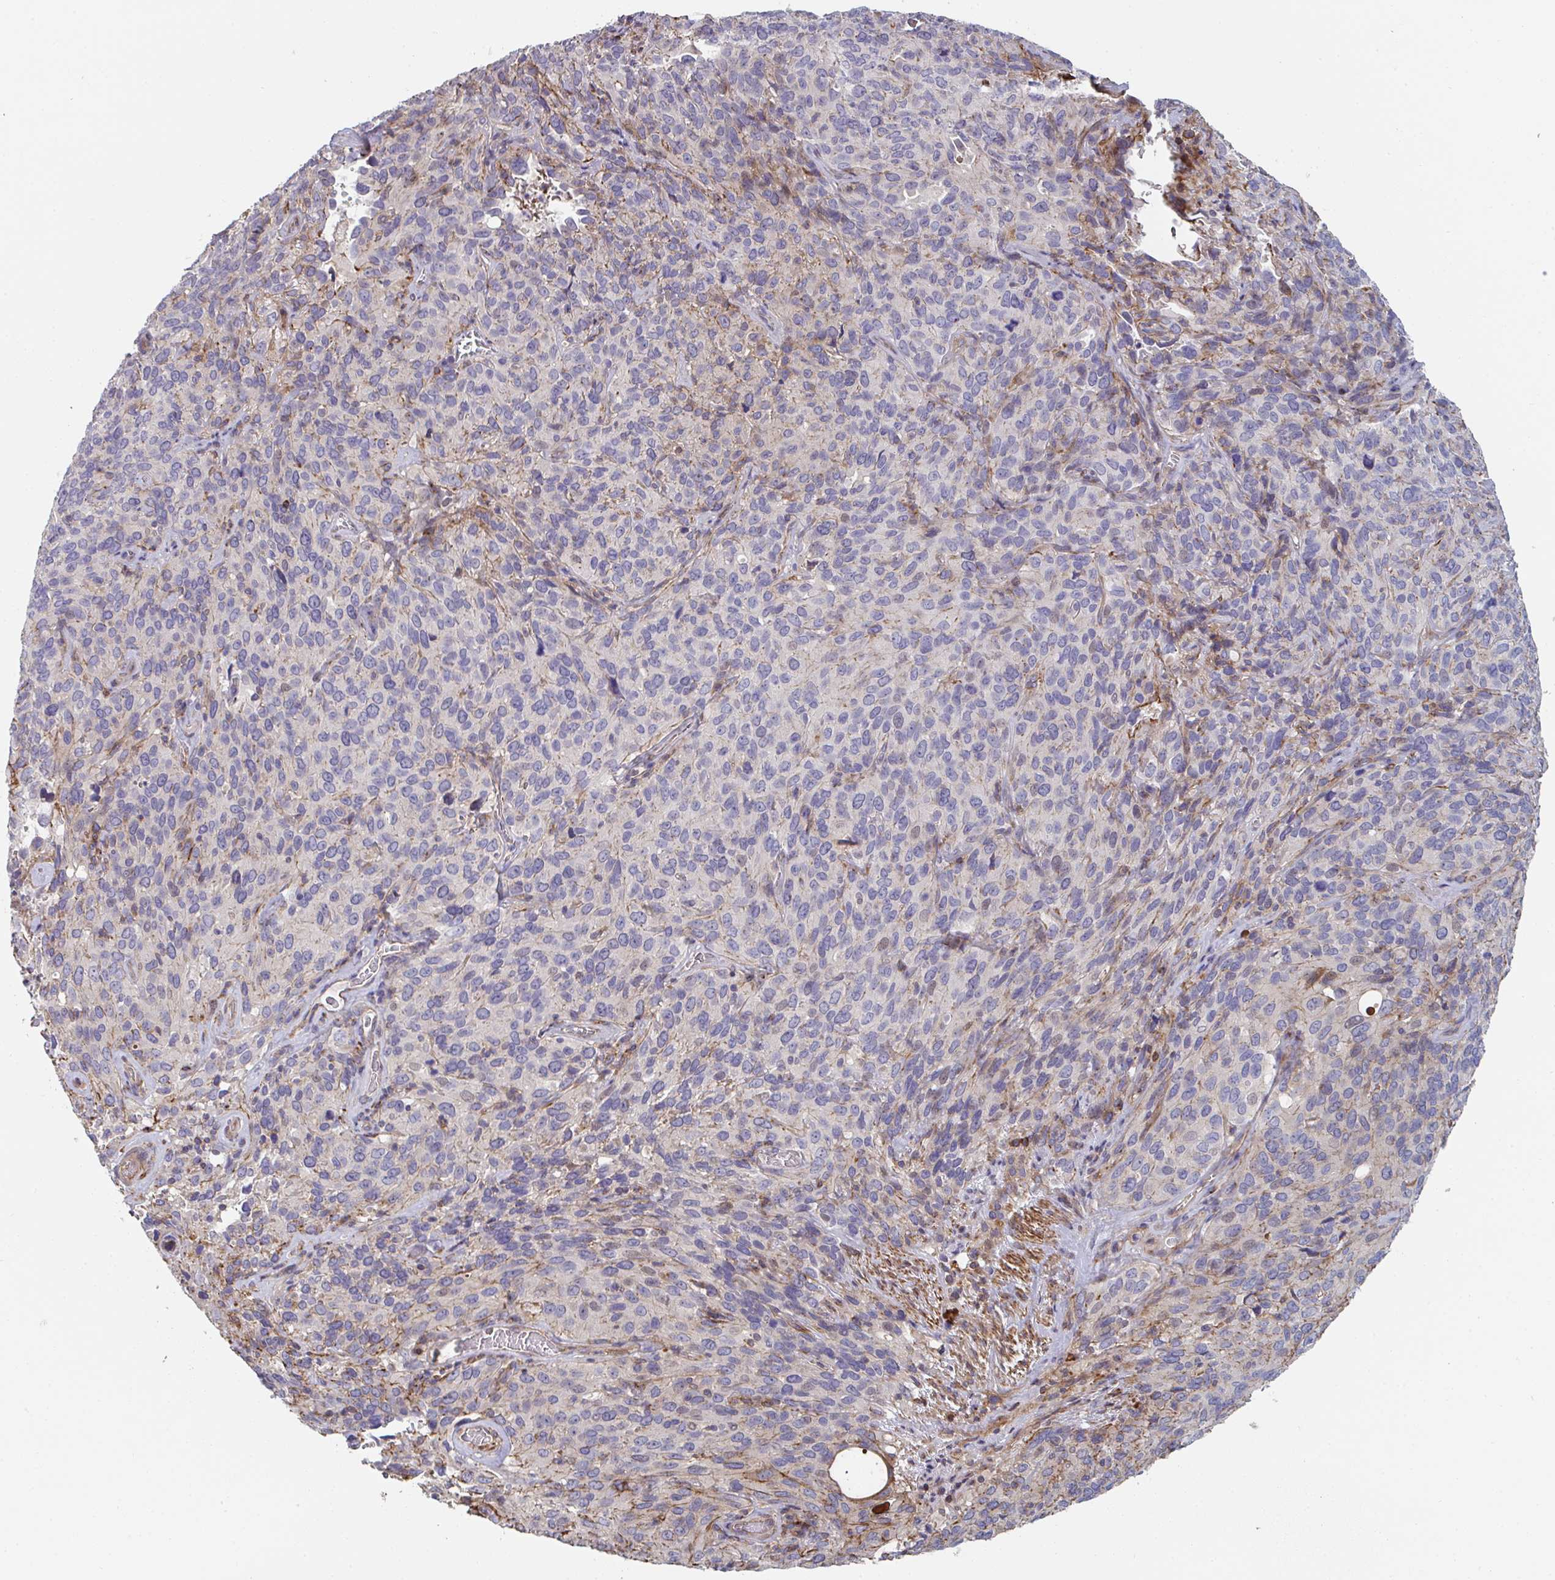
{"staining": {"intensity": "negative", "quantity": "none", "location": "none"}, "tissue": "cervical cancer", "cell_type": "Tumor cells", "image_type": "cancer", "snomed": [{"axis": "morphology", "description": "Squamous cell carcinoma, NOS"}, {"axis": "topography", "description": "Cervix"}], "caption": "IHC of squamous cell carcinoma (cervical) displays no expression in tumor cells.", "gene": "FZD2", "patient": {"sex": "female", "age": 51}}